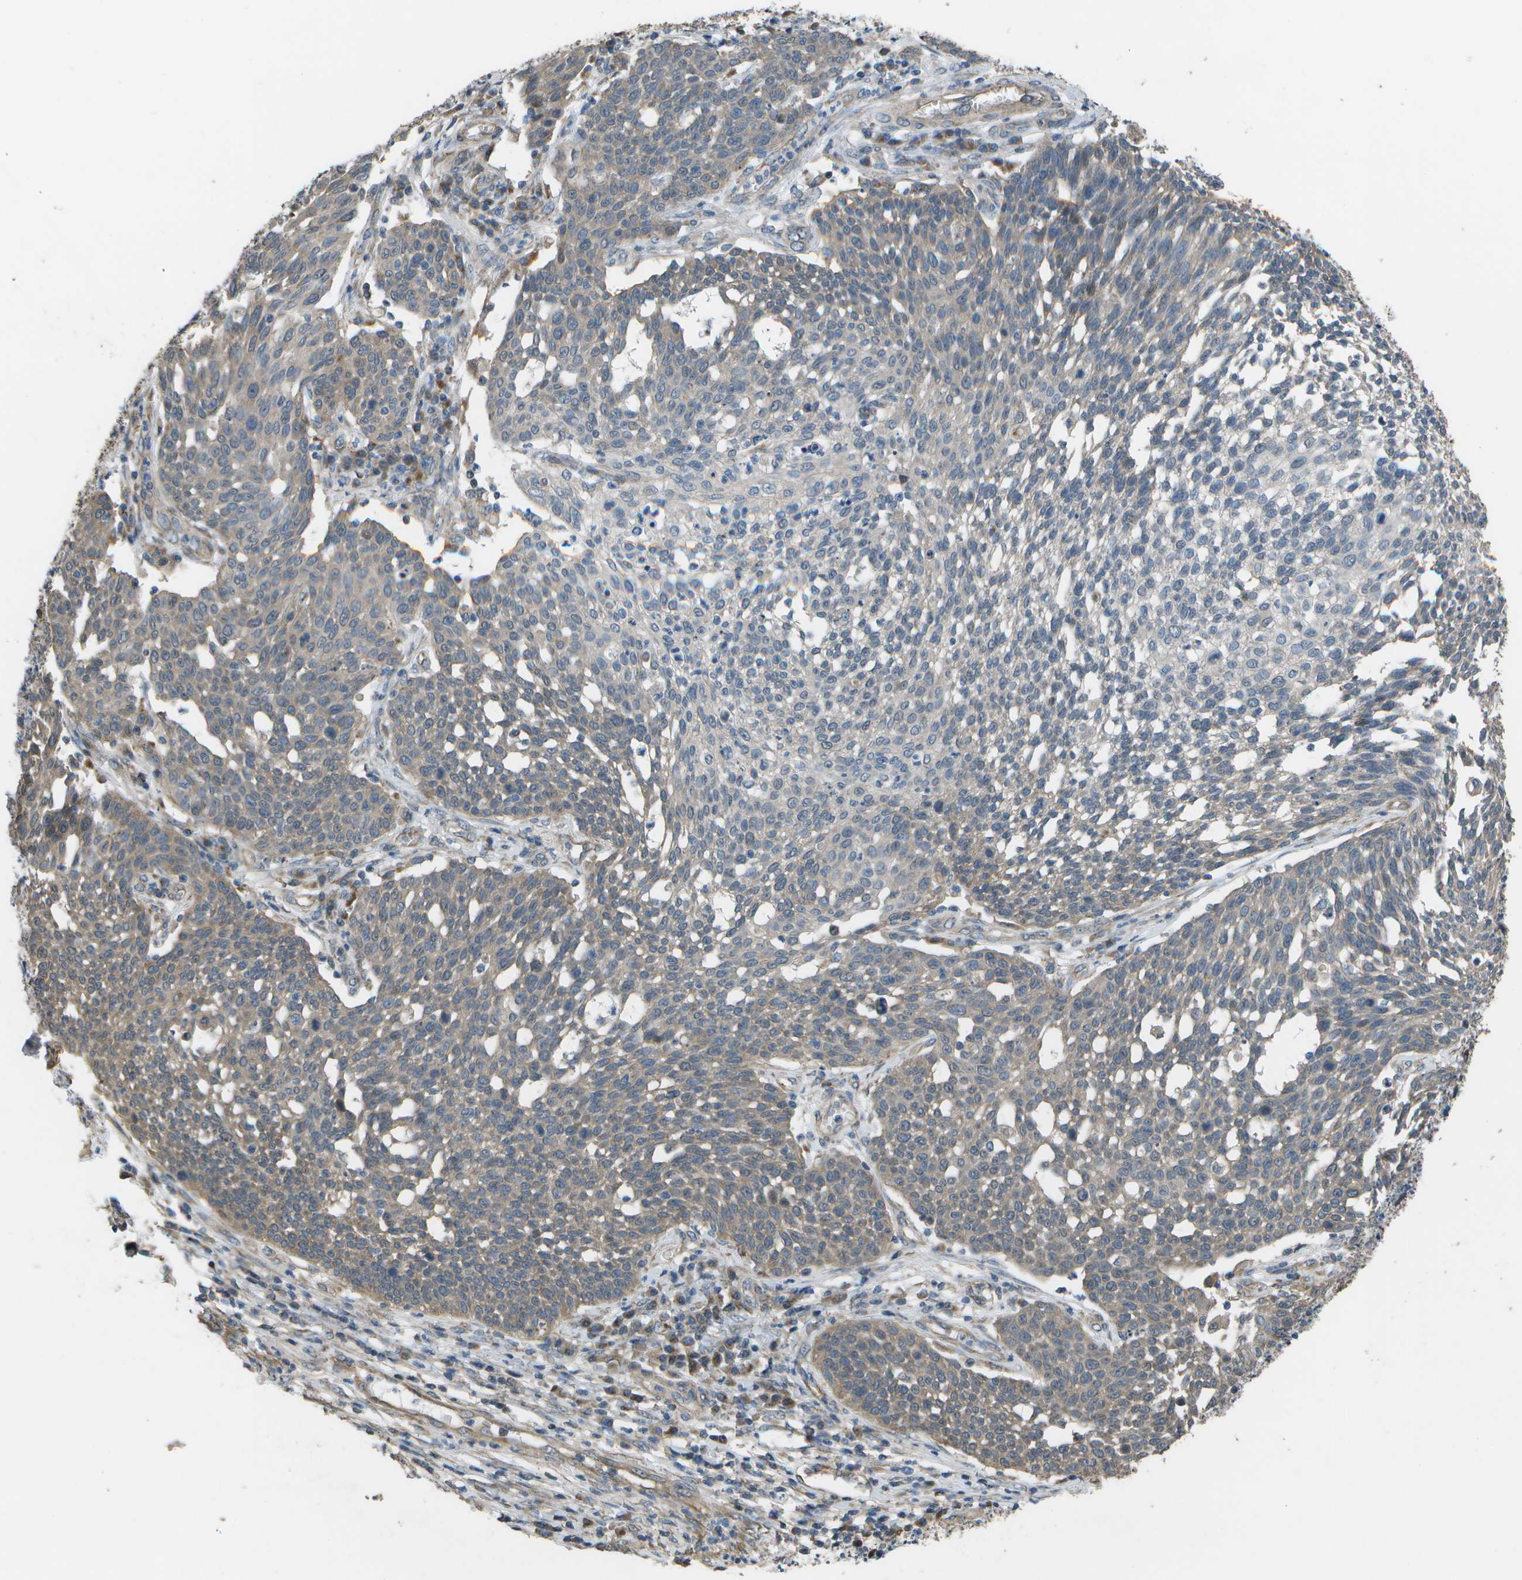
{"staining": {"intensity": "weak", "quantity": "25%-75%", "location": "cytoplasmic/membranous"}, "tissue": "cervical cancer", "cell_type": "Tumor cells", "image_type": "cancer", "snomed": [{"axis": "morphology", "description": "Squamous cell carcinoma, NOS"}, {"axis": "topography", "description": "Cervix"}], "caption": "Weak cytoplasmic/membranous expression is seen in about 25%-75% of tumor cells in squamous cell carcinoma (cervical).", "gene": "CLNS1A", "patient": {"sex": "female", "age": 34}}